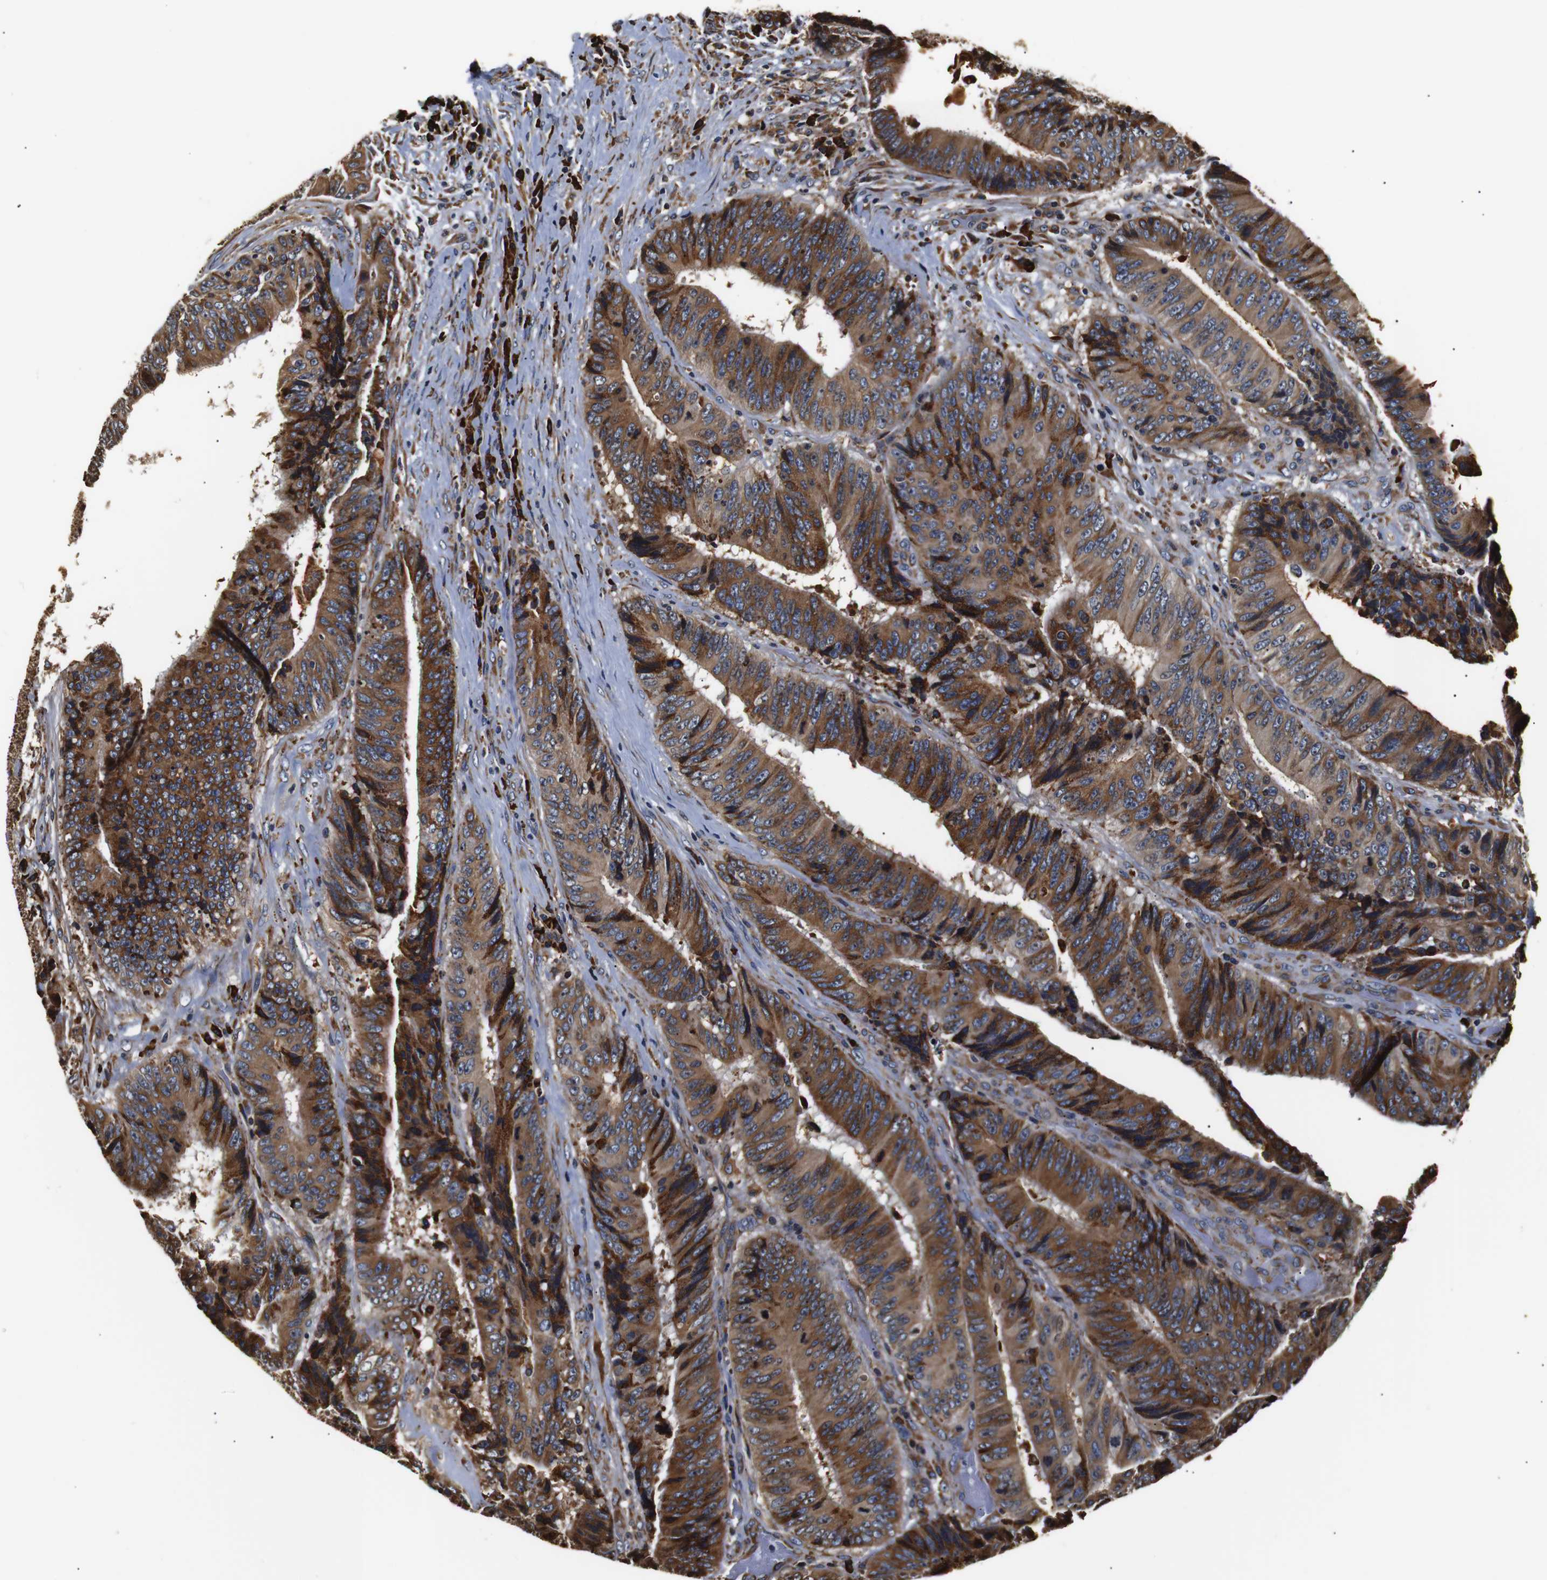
{"staining": {"intensity": "moderate", "quantity": ">75%", "location": "cytoplasmic/membranous"}, "tissue": "colorectal cancer", "cell_type": "Tumor cells", "image_type": "cancer", "snomed": [{"axis": "morphology", "description": "Adenocarcinoma, NOS"}, {"axis": "topography", "description": "Rectum"}], "caption": "Moderate cytoplasmic/membranous staining for a protein is identified in approximately >75% of tumor cells of colorectal cancer using immunohistochemistry.", "gene": "HHIP", "patient": {"sex": "male", "age": 72}}